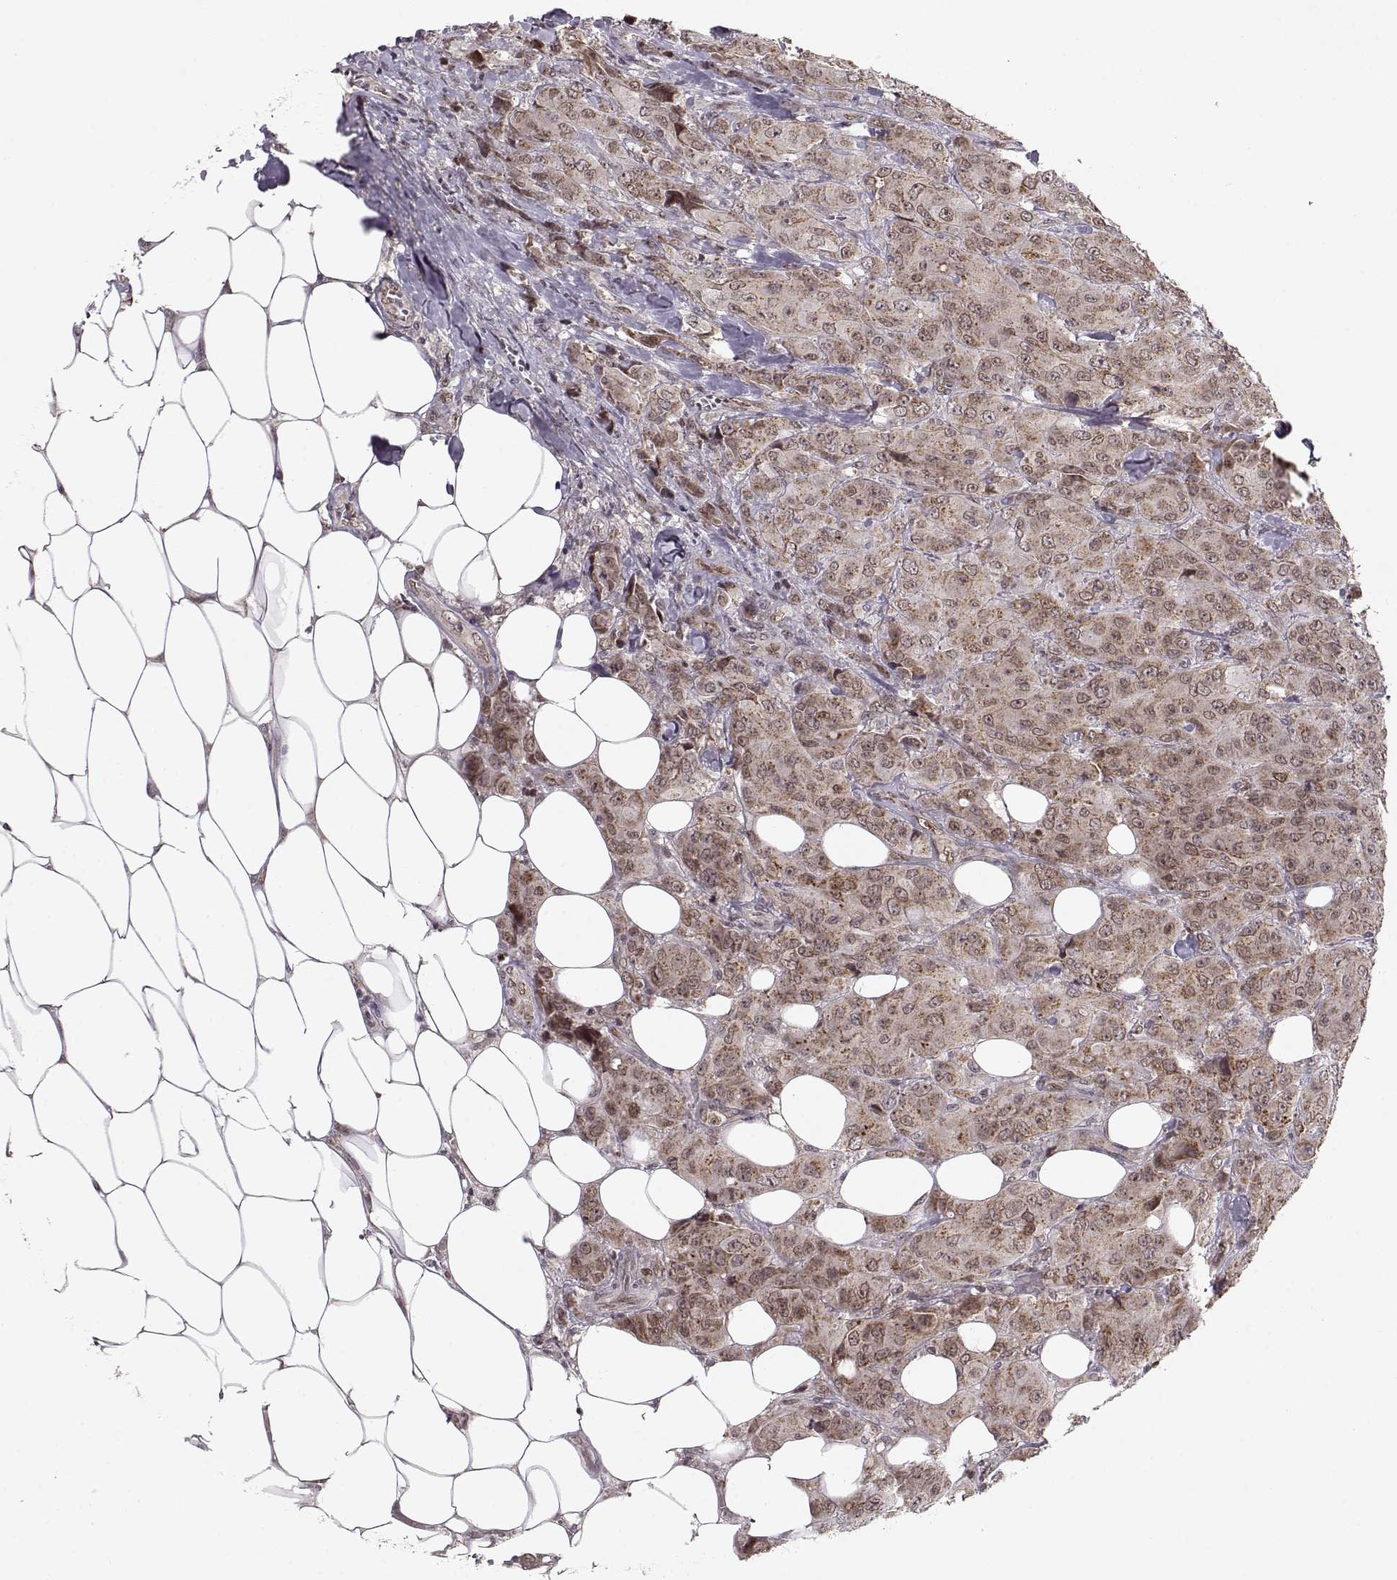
{"staining": {"intensity": "moderate", "quantity": ">75%", "location": "cytoplasmic/membranous"}, "tissue": "breast cancer", "cell_type": "Tumor cells", "image_type": "cancer", "snomed": [{"axis": "morphology", "description": "Duct carcinoma"}, {"axis": "topography", "description": "Breast"}], "caption": "Breast intraductal carcinoma stained with a protein marker shows moderate staining in tumor cells.", "gene": "RAI1", "patient": {"sex": "female", "age": 43}}